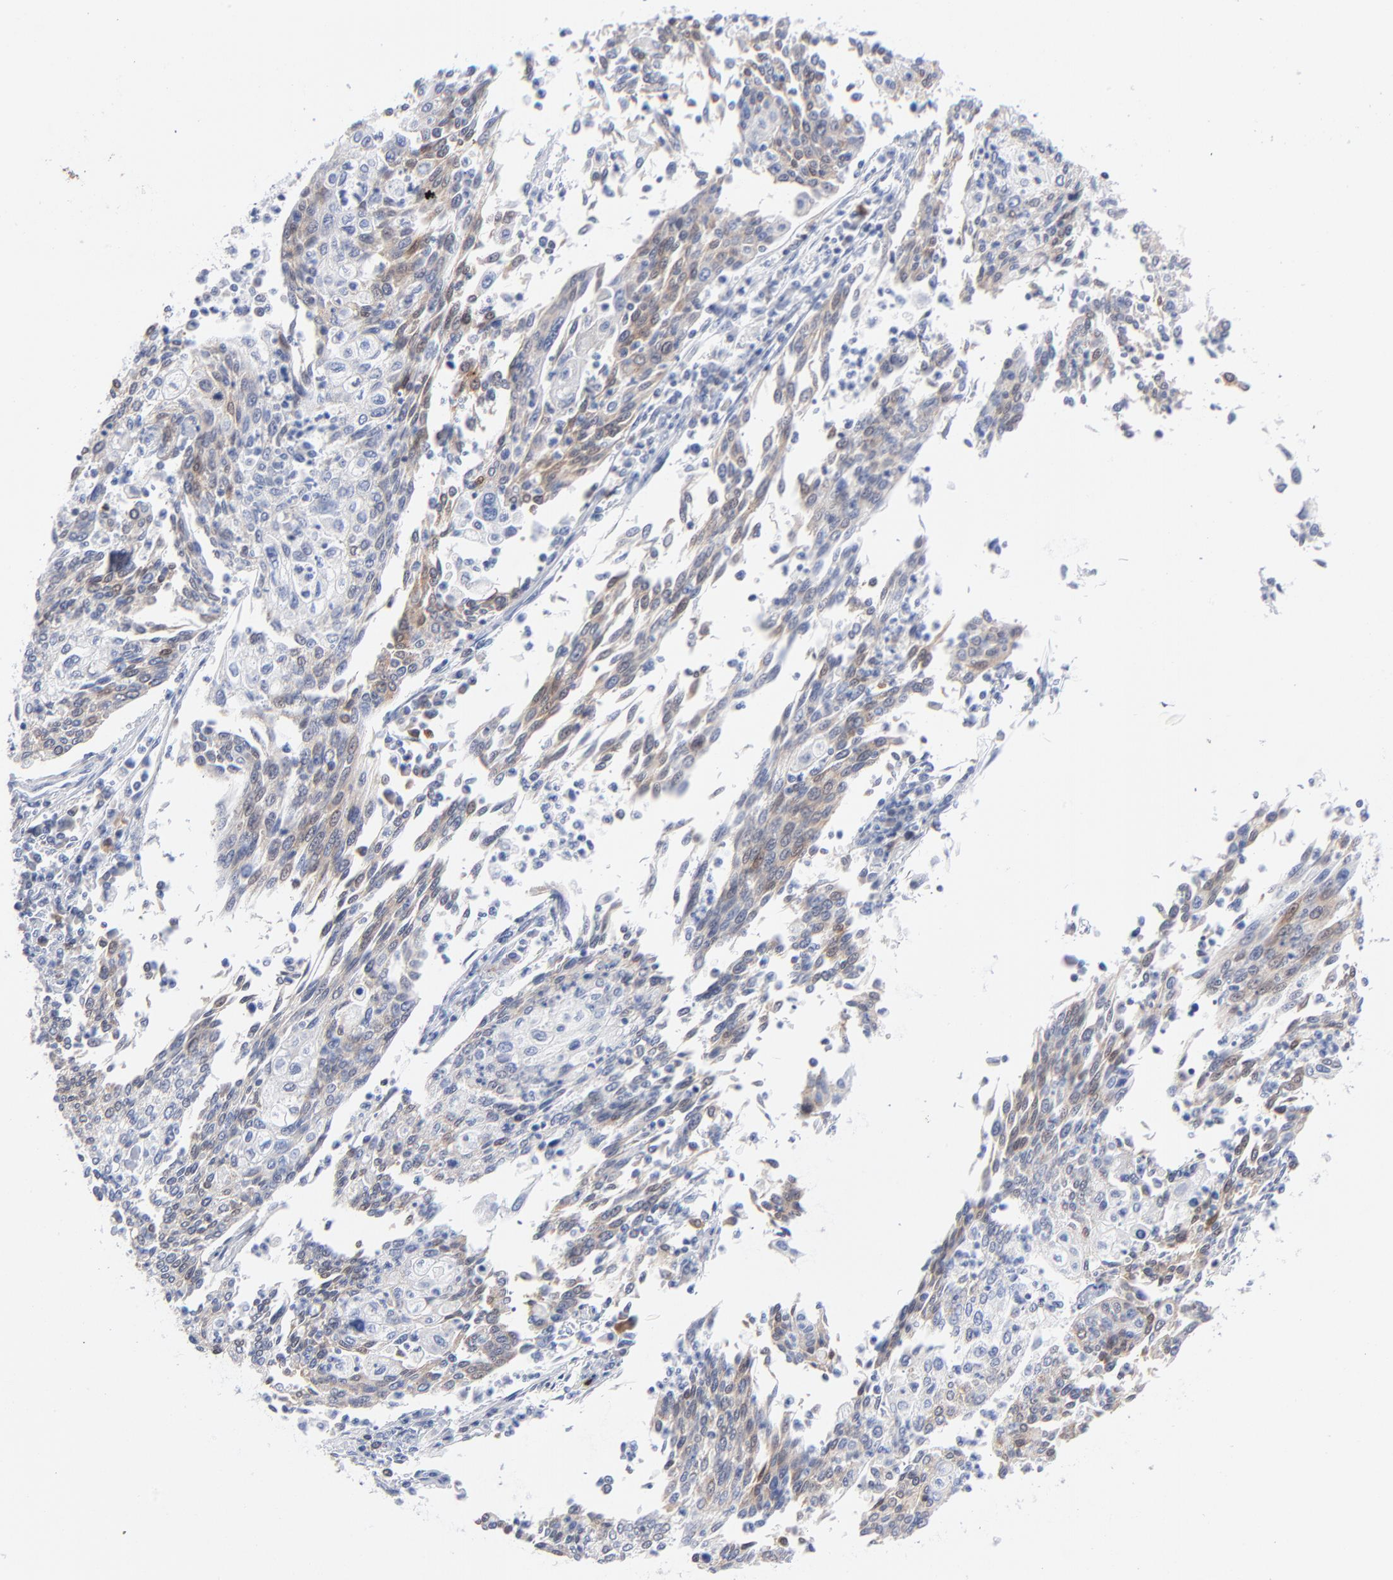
{"staining": {"intensity": "weak", "quantity": "<25%", "location": "cytoplasmic/membranous"}, "tissue": "cervical cancer", "cell_type": "Tumor cells", "image_type": "cancer", "snomed": [{"axis": "morphology", "description": "Squamous cell carcinoma, NOS"}, {"axis": "topography", "description": "Cervix"}], "caption": "The IHC histopathology image has no significant positivity in tumor cells of cervical squamous cell carcinoma tissue. (DAB immunohistochemistry (IHC) visualized using brightfield microscopy, high magnification).", "gene": "CHCHD10", "patient": {"sex": "female", "age": 40}}